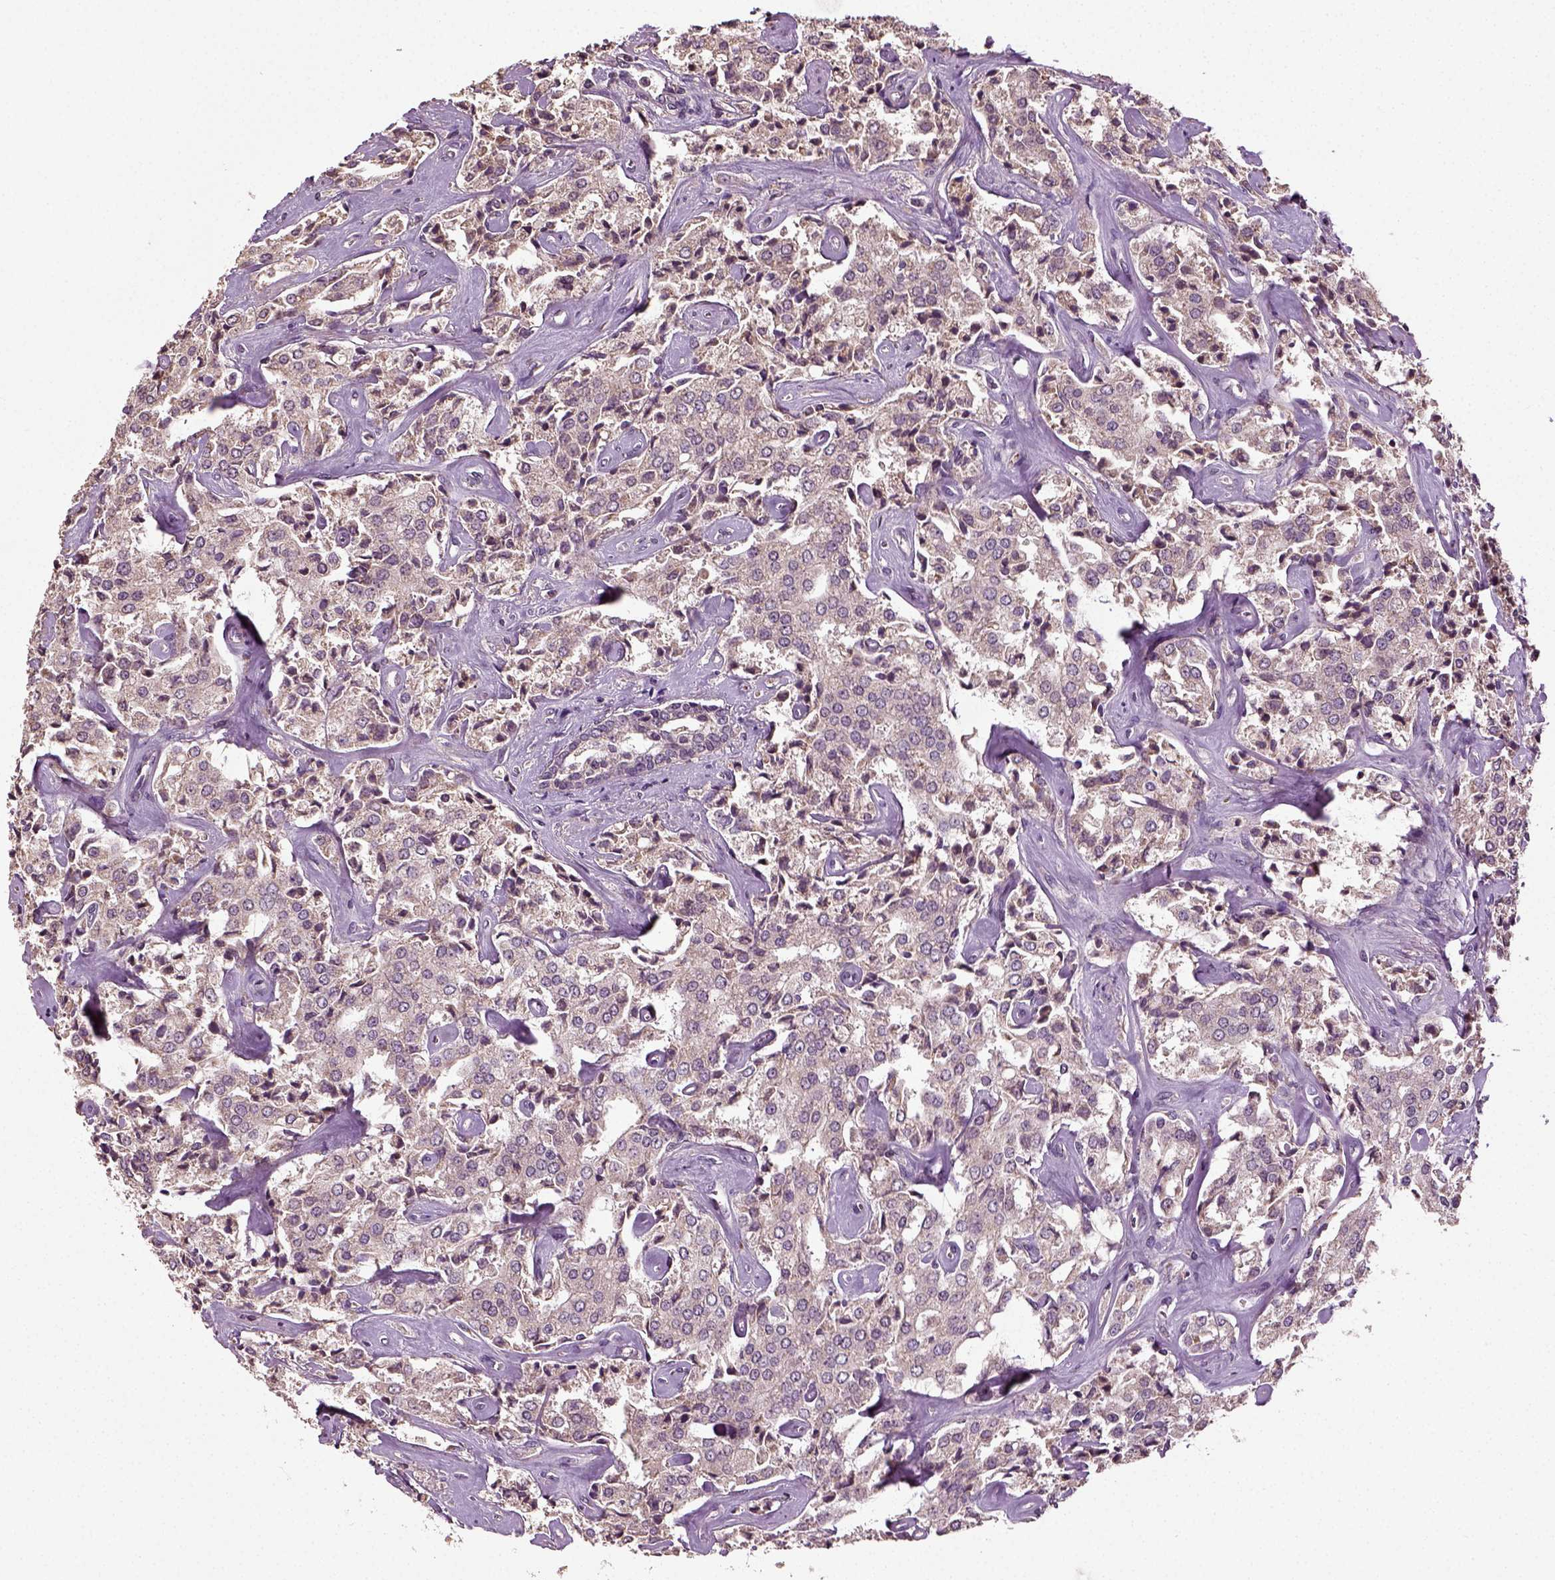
{"staining": {"intensity": "negative", "quantity": "none", "location": "none"}, "tissue": "prostate cancer", "cell_type": "Tumor cells", "image_type": "cancer", "snomed": [{"axis": "morphology", "description": "Adenocarcinoma, NOS"}, {"axis": "topography", "description": "Prostate"}], "caption": "Protein analysis of prostate cancer reveals no significant expression in tumor cells.", "gene": "ERV3-1", "patient": {"sex": "male", "age": 66}}